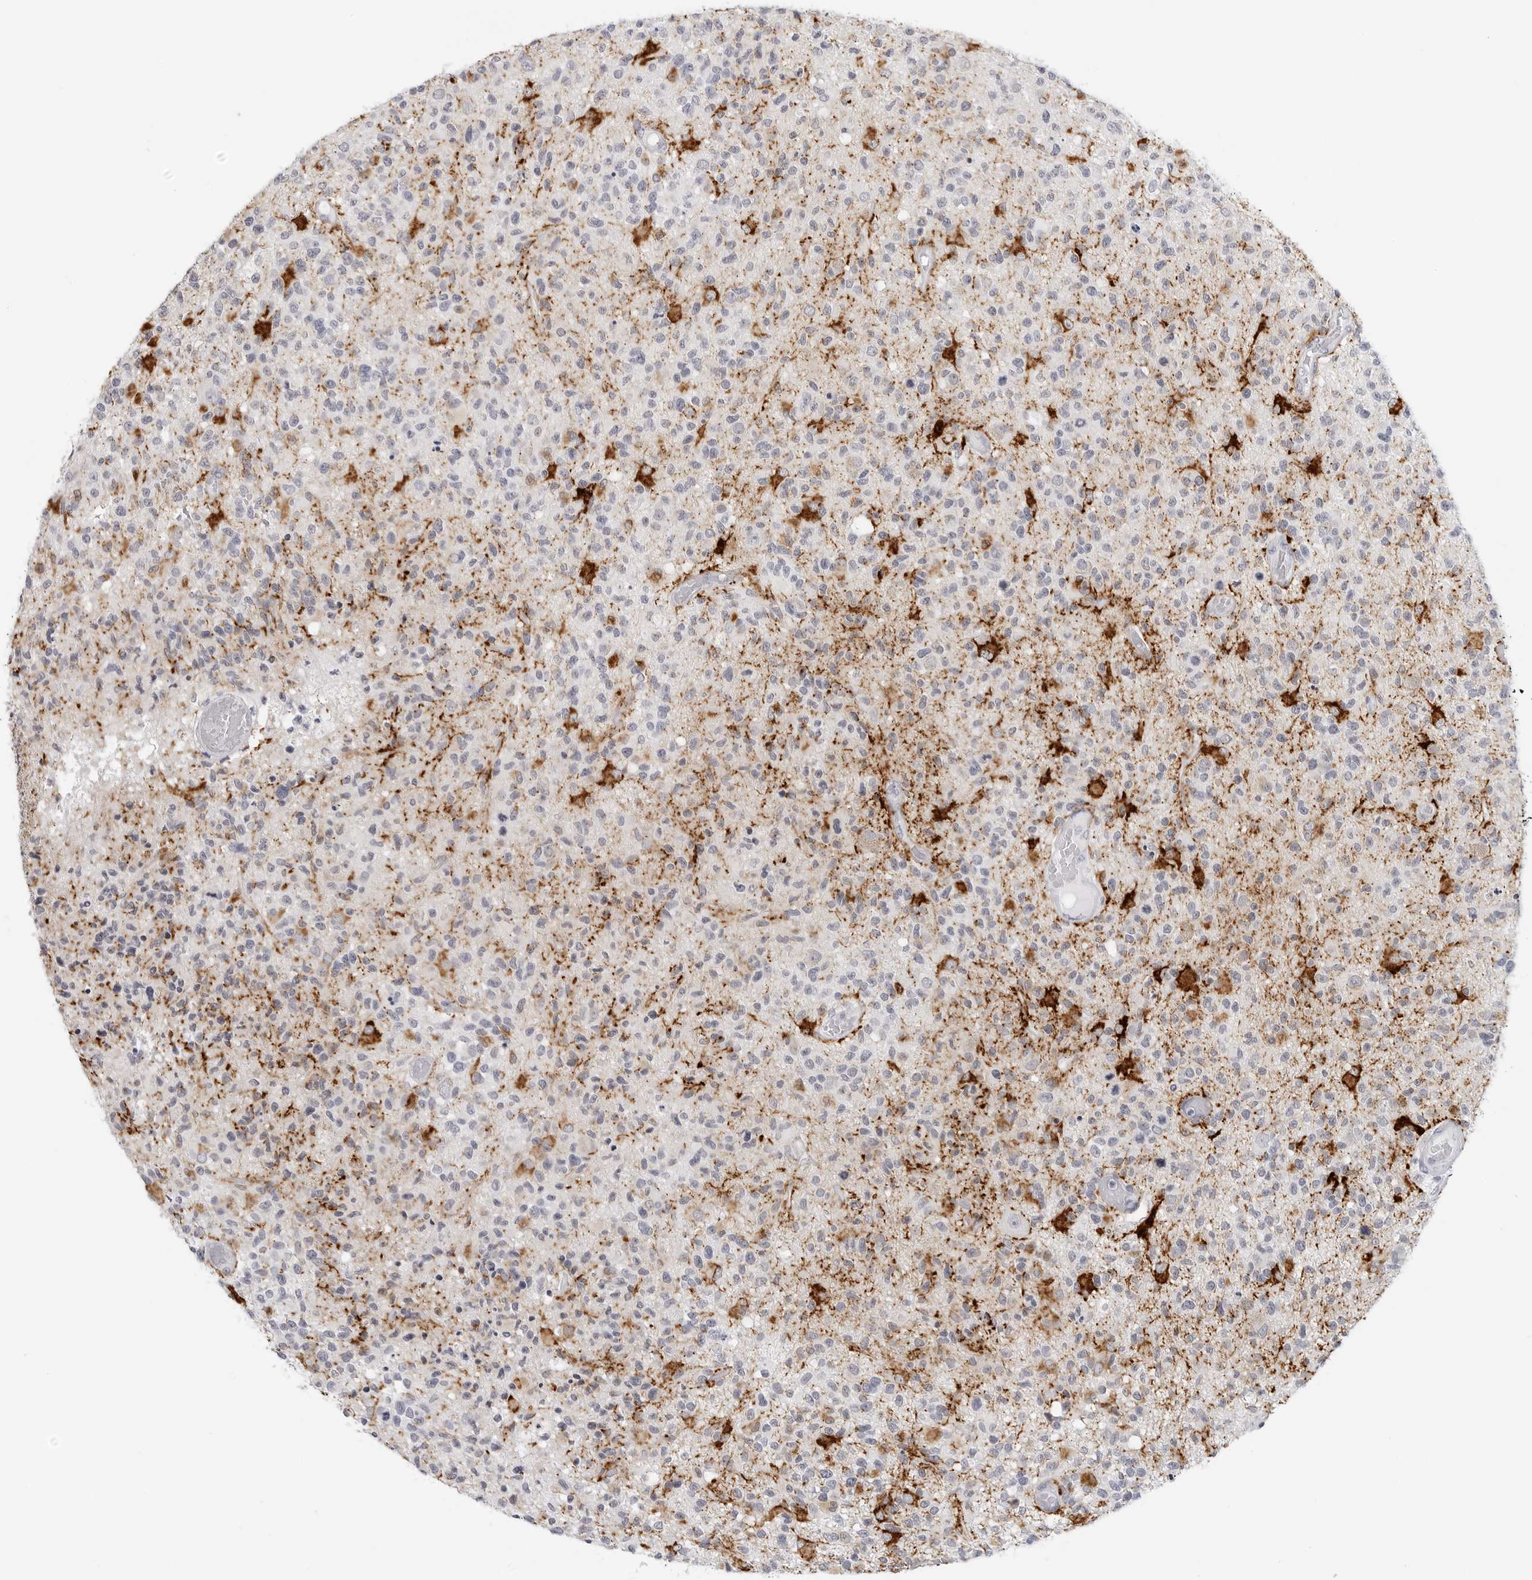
{"staining": {"intensity": "strong", "quantity": "<25%", "location": "cytoplasmic/membranous"}, "tissue": "glioma", "cell_type": "Tumor cells", "image_type": "cancer", "snomed": [{"axis": "morphology", "description": "Glioma, malignant, High grade"}, {"axis": "morphology", "description": "Glioblastoma, NOS"}, {"axis": "topography", "description": "Brain"}], "caption": "Strong cytoplasmic/membranous expression is identified in approximately <25% of tumor cells in malignant high-grade glioma.", "gene": "HSPB7", "patient": {"sex": "male", "age": 60}}